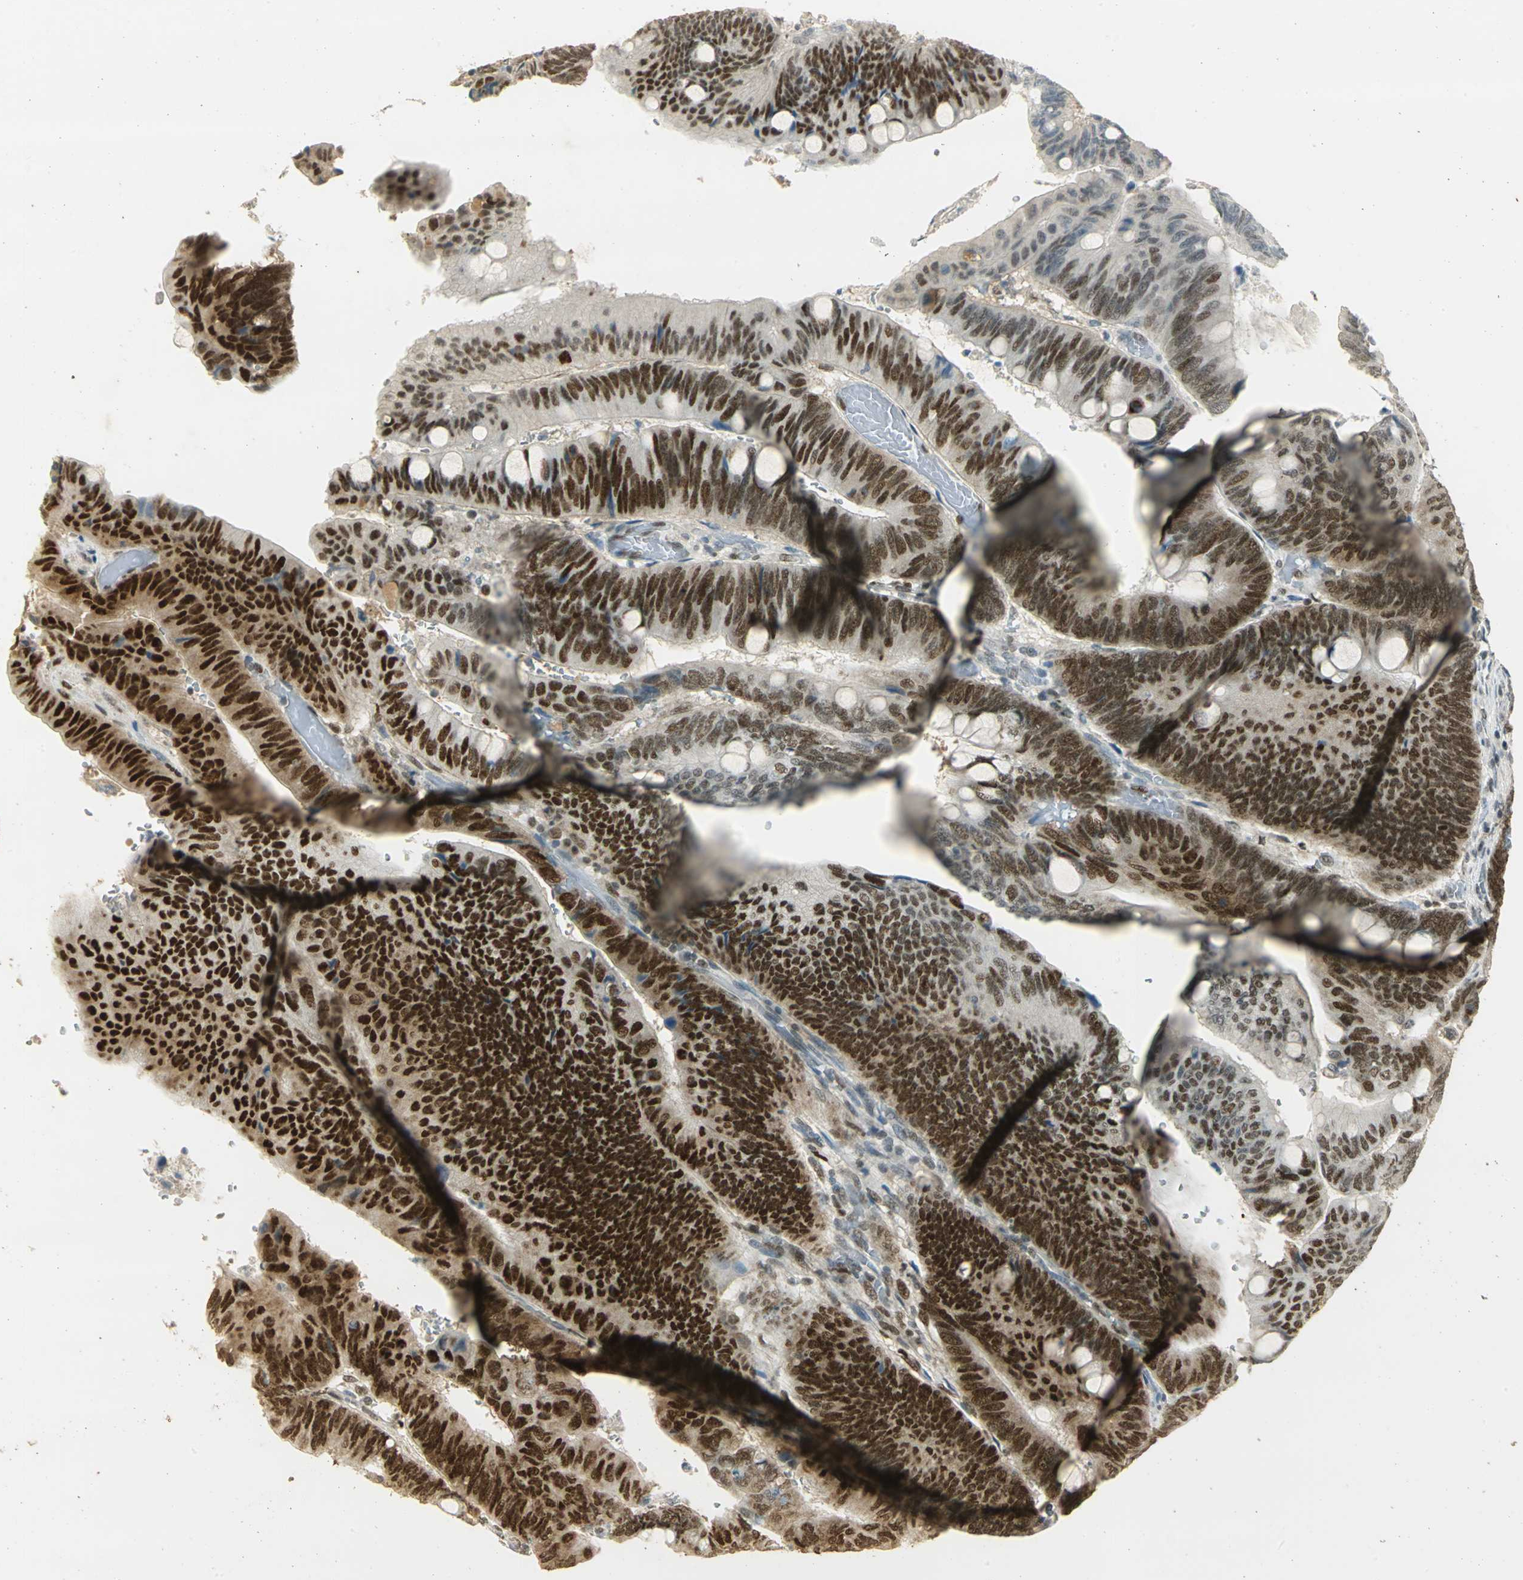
{"staining": {"intensity": "strong", "quantity": ">75%", "location": "nuclear"}, "tissue": "colorectal cancer", "cell_type": "Tumor cells", "image_type": "cancer", "snomed": [{"axis": "morphology", "description": "Normal tissue, NOS"}, {"axis": "morphology", "description": "Adenocarcinoma, NOS"}, {"axis": "topography", "description": "Rectum"}], "caption": "This micrograph reveals immunohistochemistry (IHC) staining of human colorectal cancer (adenocarcinoma), with high strong nuclear expression in approximately >75% of tumor cells.", "gene": "AK6", "patient": {"sex": "male", "age": 92}}